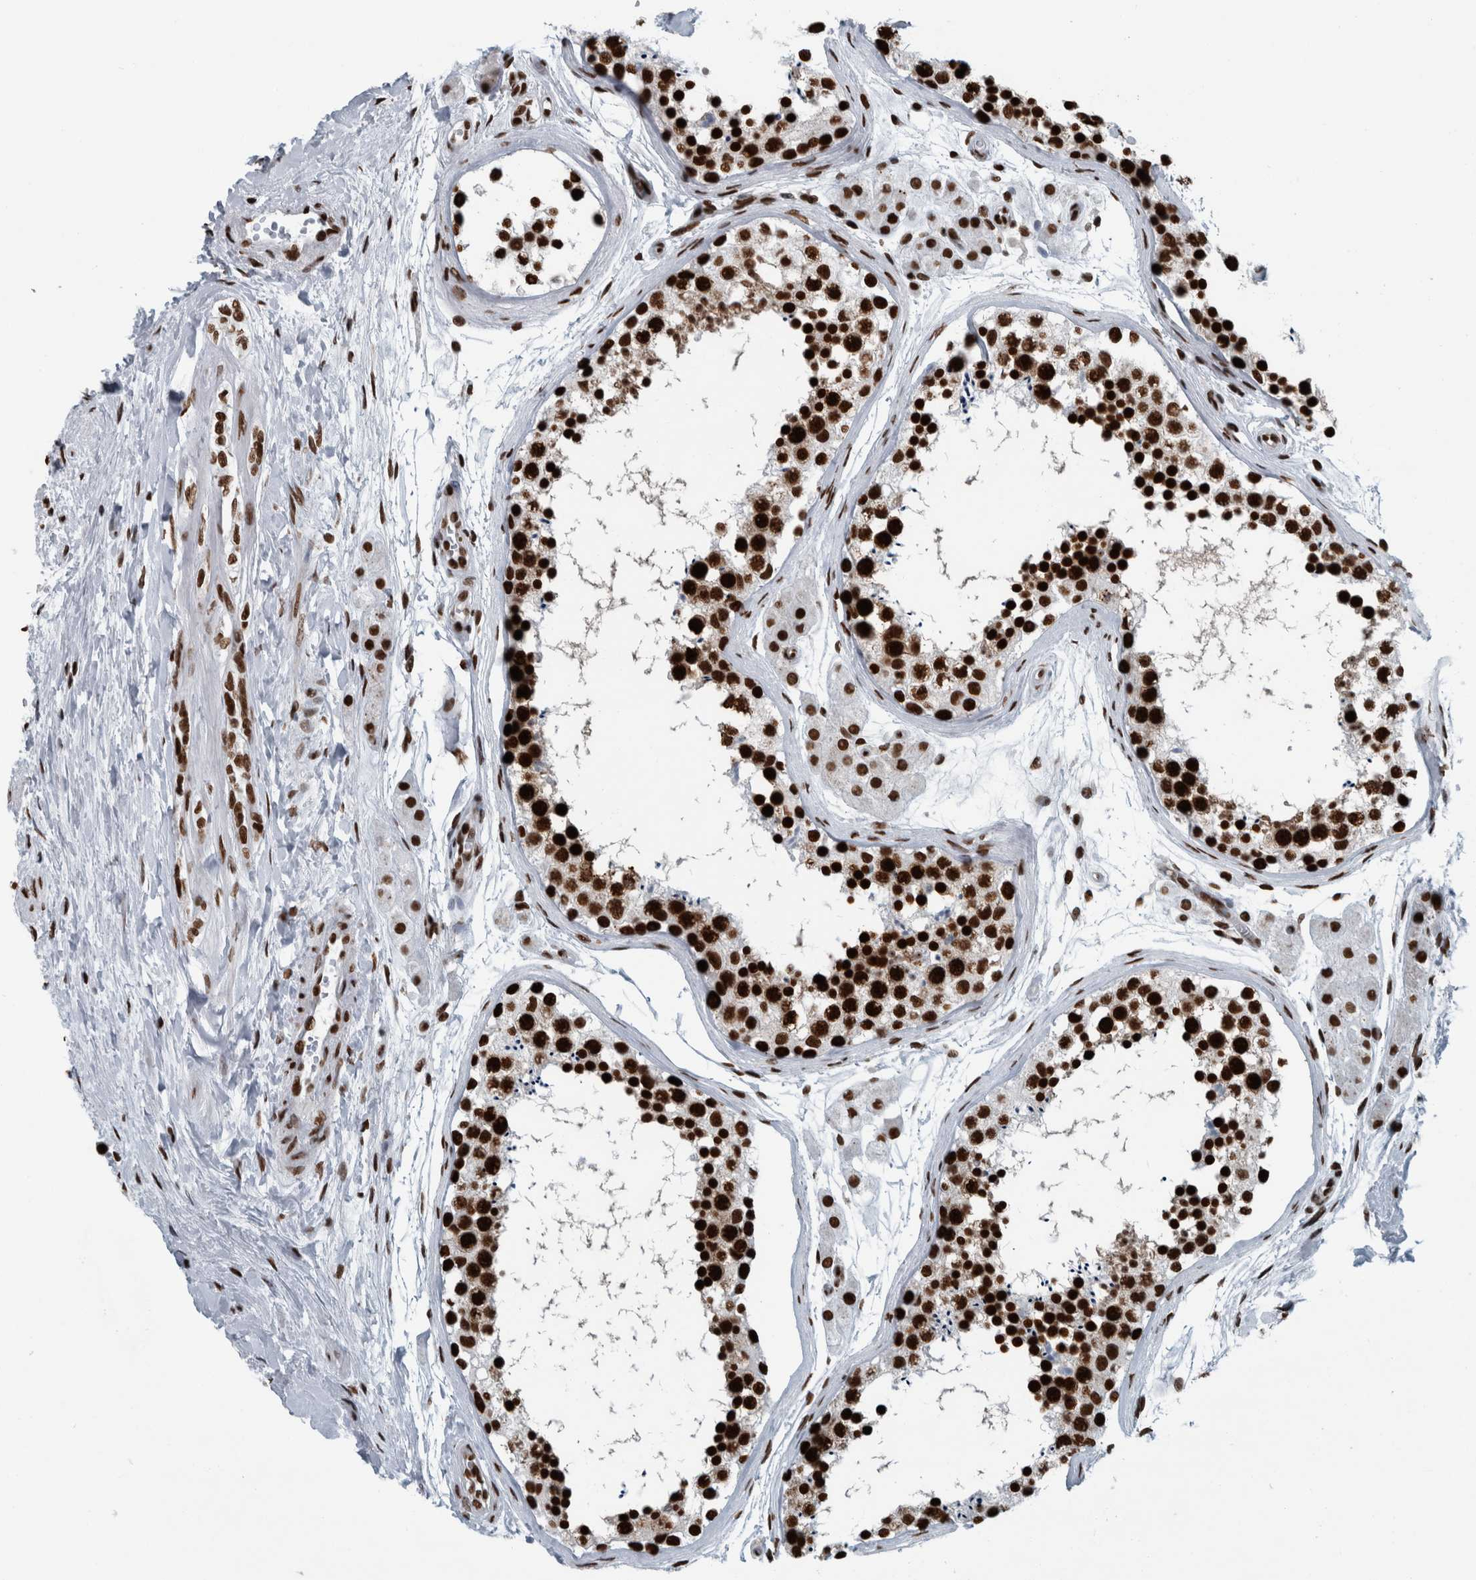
{"staining": {"intensity": "strong", "quantity": ">75%", "location": "nuclear"}, "tissue": "testis", "cell_type": "Cells in seminiferous ducts", "image_type": "normal", "snomed": [{"axis": "morphology", "description": "Normal tissue, NOS"}, {"axis": "topography", "description": "Testis"}], "caption": "Brown immunohistochemical staining in unremarkable human testis demonstrates strong nuclear positivity in about >75% of cells in seminiferous ducts.", "gene": "DNMT3A", "patient": {"sex": "male", "age": 56}}